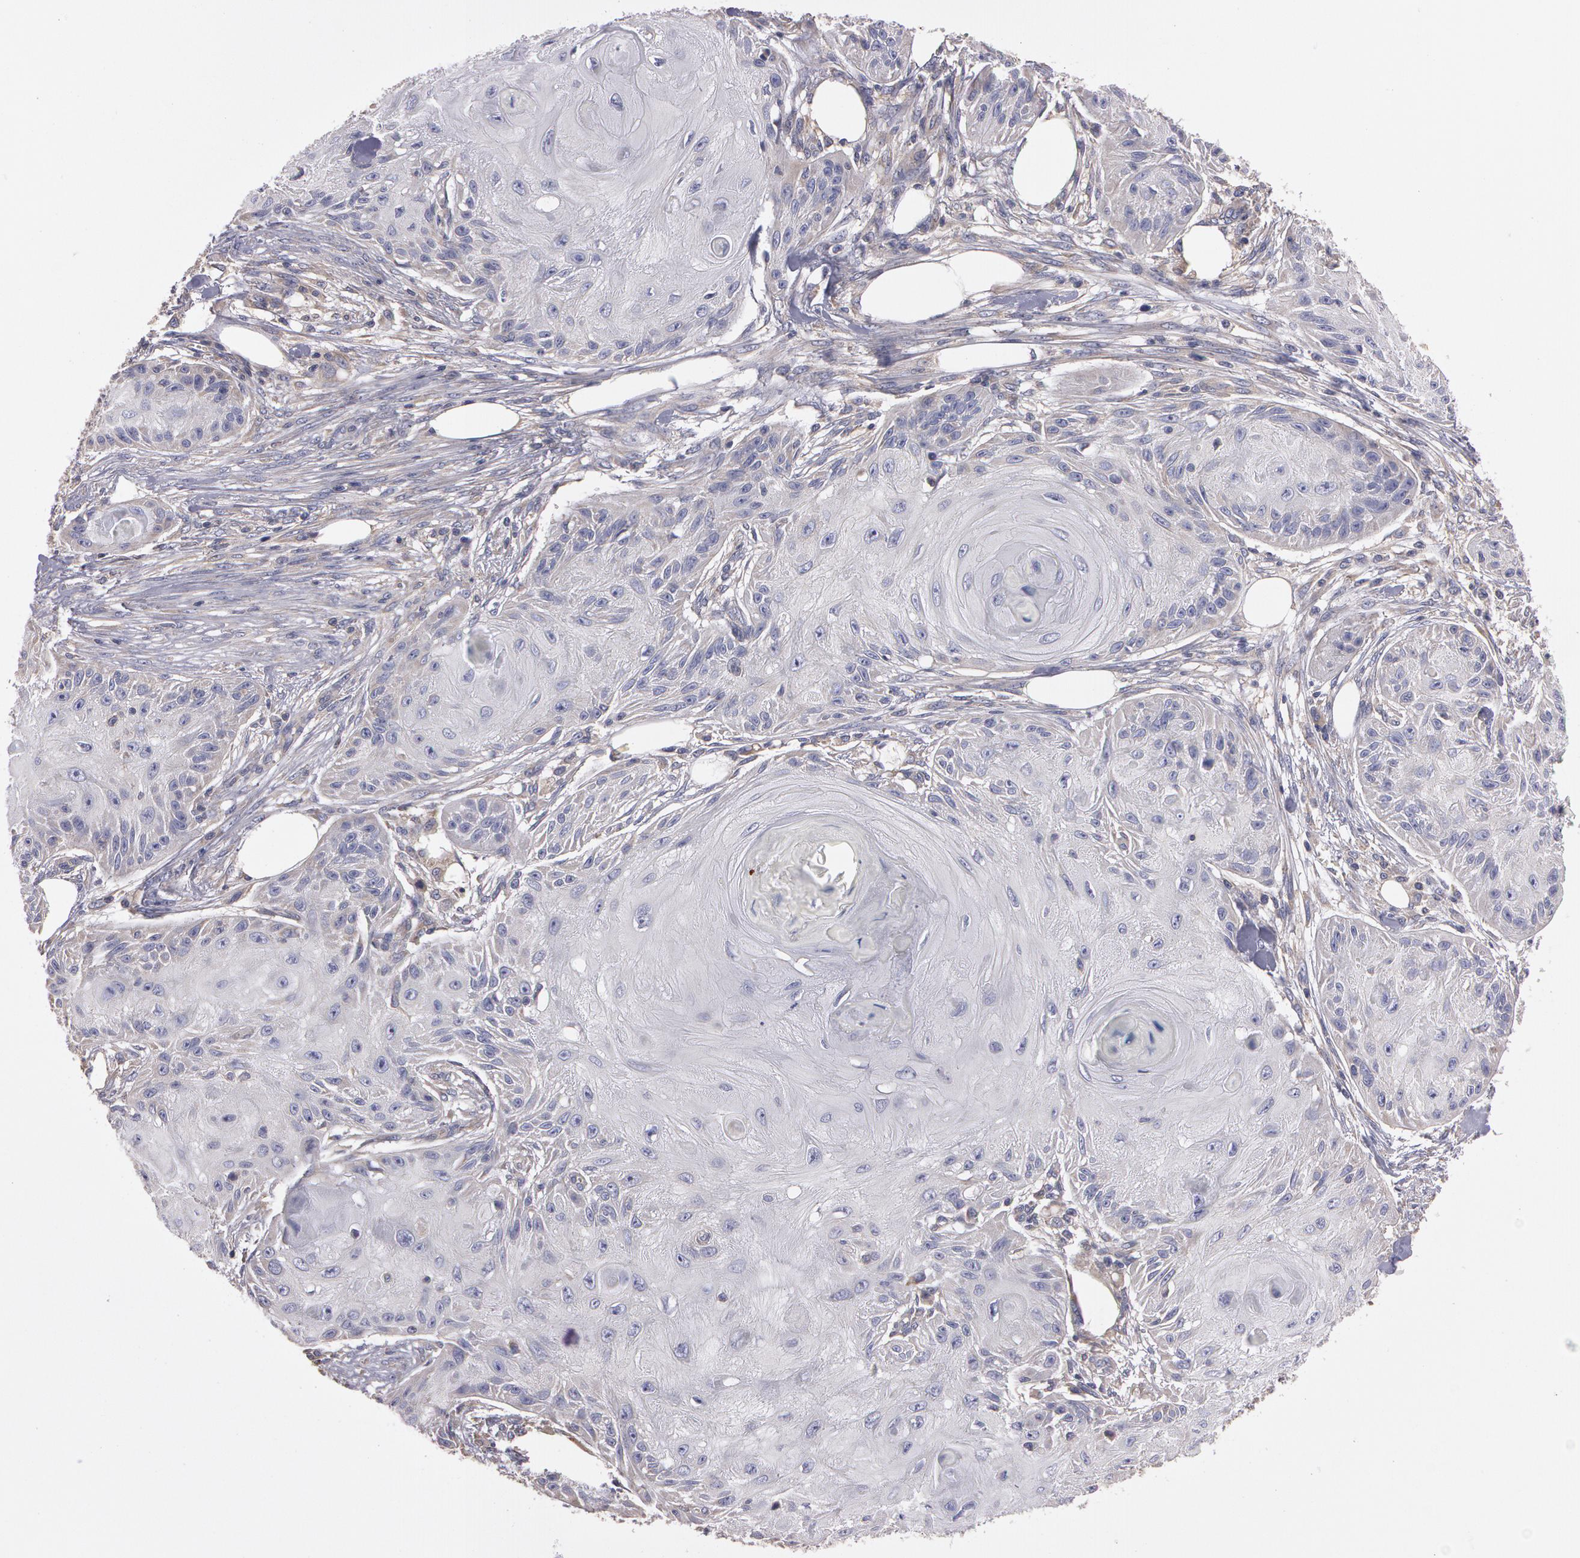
{"staining": {"intensity": "negative", "quantity": "none", "location": "none"}, "tissue": "skin cancer", "cell_type": "Tumor cells", "image_type": "cancer", "snomed": [{"axis": "morphology", "description": "Squamous cell carcinoma, NOS"}, {"axis": "topography", "description": "Skin"}], "caption": "IHC histopathology image of human skin cancer (squamous cell carcinoma) stained for a protein (brown), which demonstrates no expression in tumor cells.", "gene": "NEK9", "patient": {"sex": "female", "age": 88}}